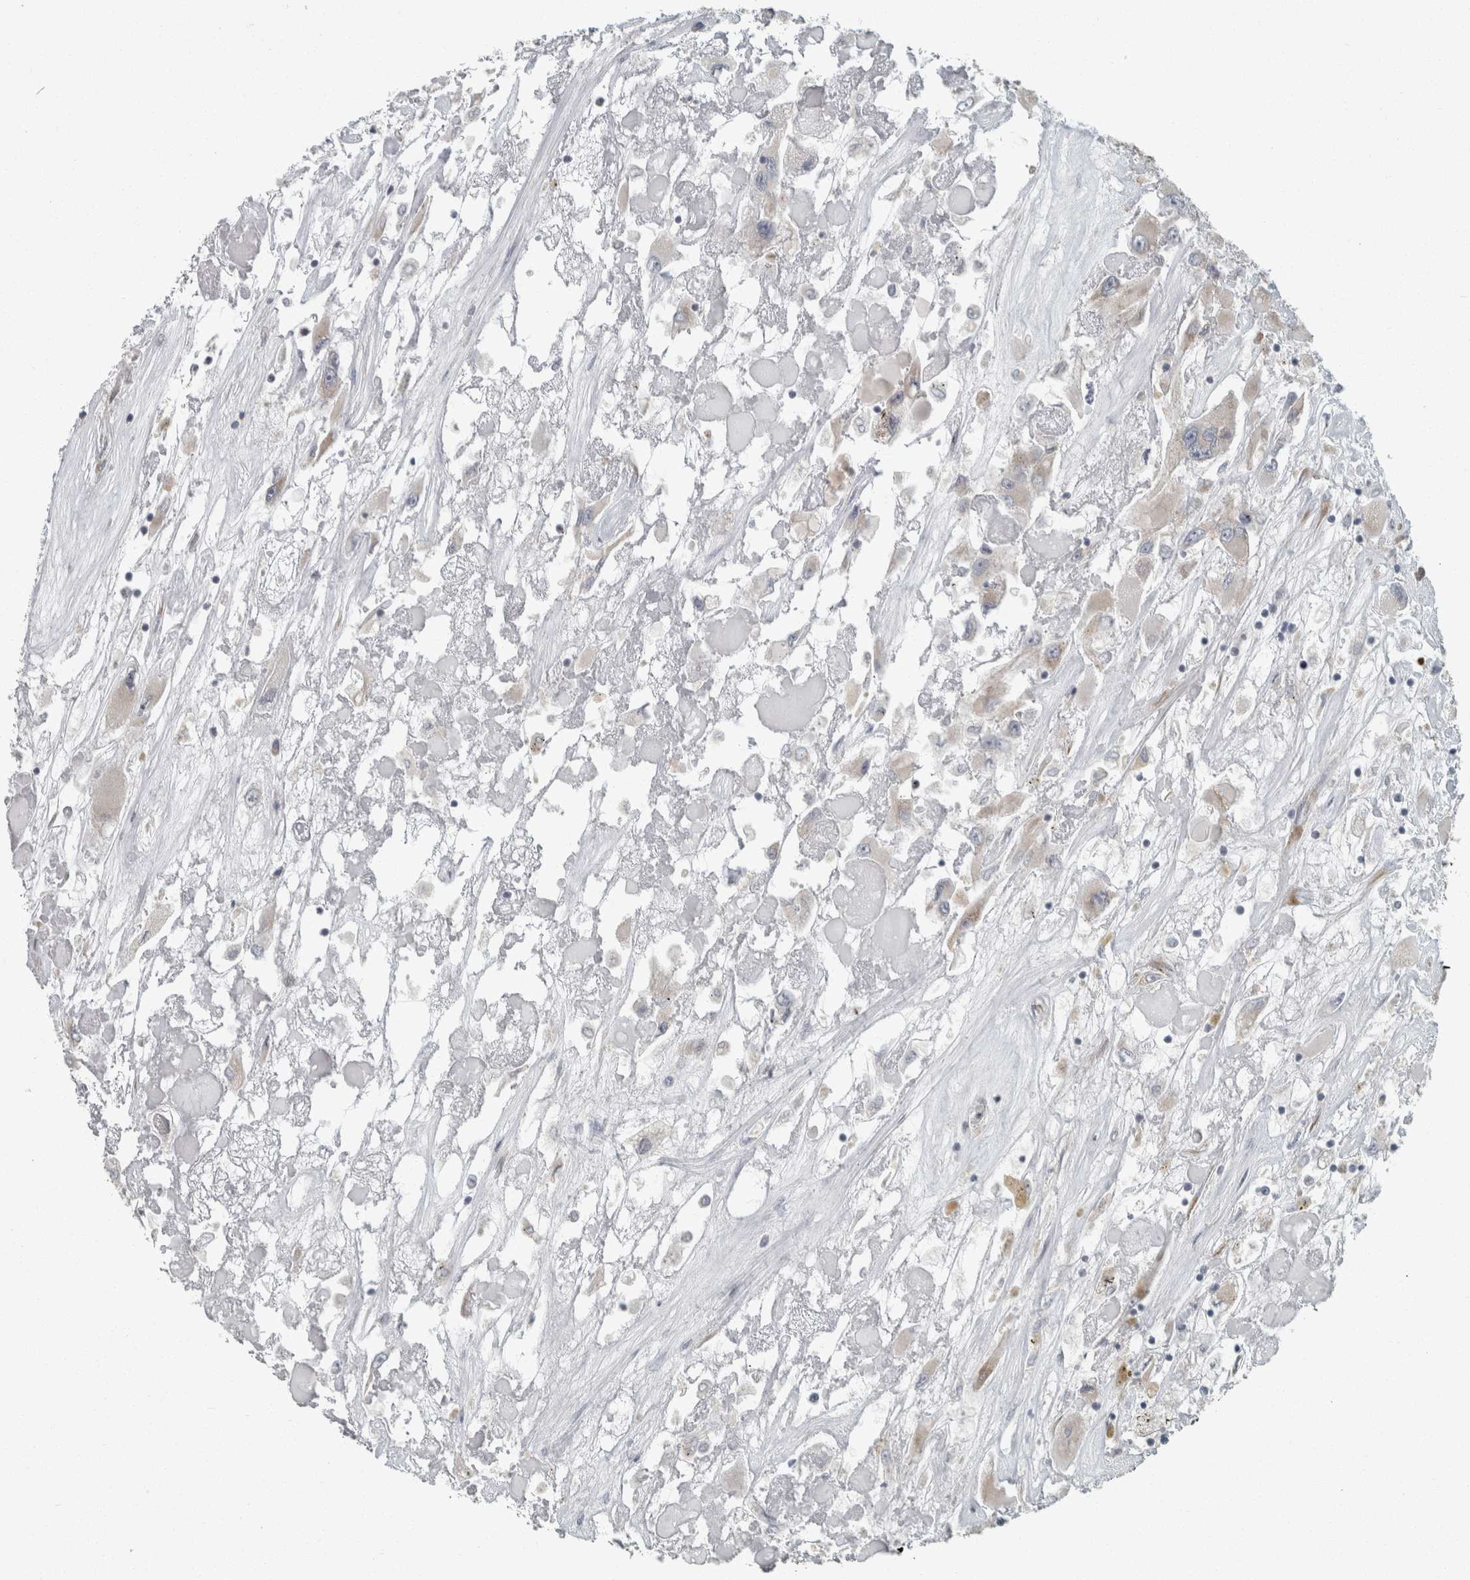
{"staining": {"intensity": "weak", "quantity": "25%-75%", "location": "cytoplasmic/membranous"}, "tissue": "renal cancer", "cell_type": "Tumor cells", "image_type": "cancer", "snomed": [{"axis": "morphology", "description": "Adenocarcinoma, NOS"}, {"axis": "topography", "description": "Kidney"}], "caption": "Immunohistochemistry (IHC) micrograph of human renal cancer (adenocarcinoma) stained for a protein (brown), which demonstrates low levels of weak cytoplasmic/membranous positivity in about 25%-75% of tumor cells.", "gene": "KIF1C", "patient": {"sex": "female", "age": 52}}